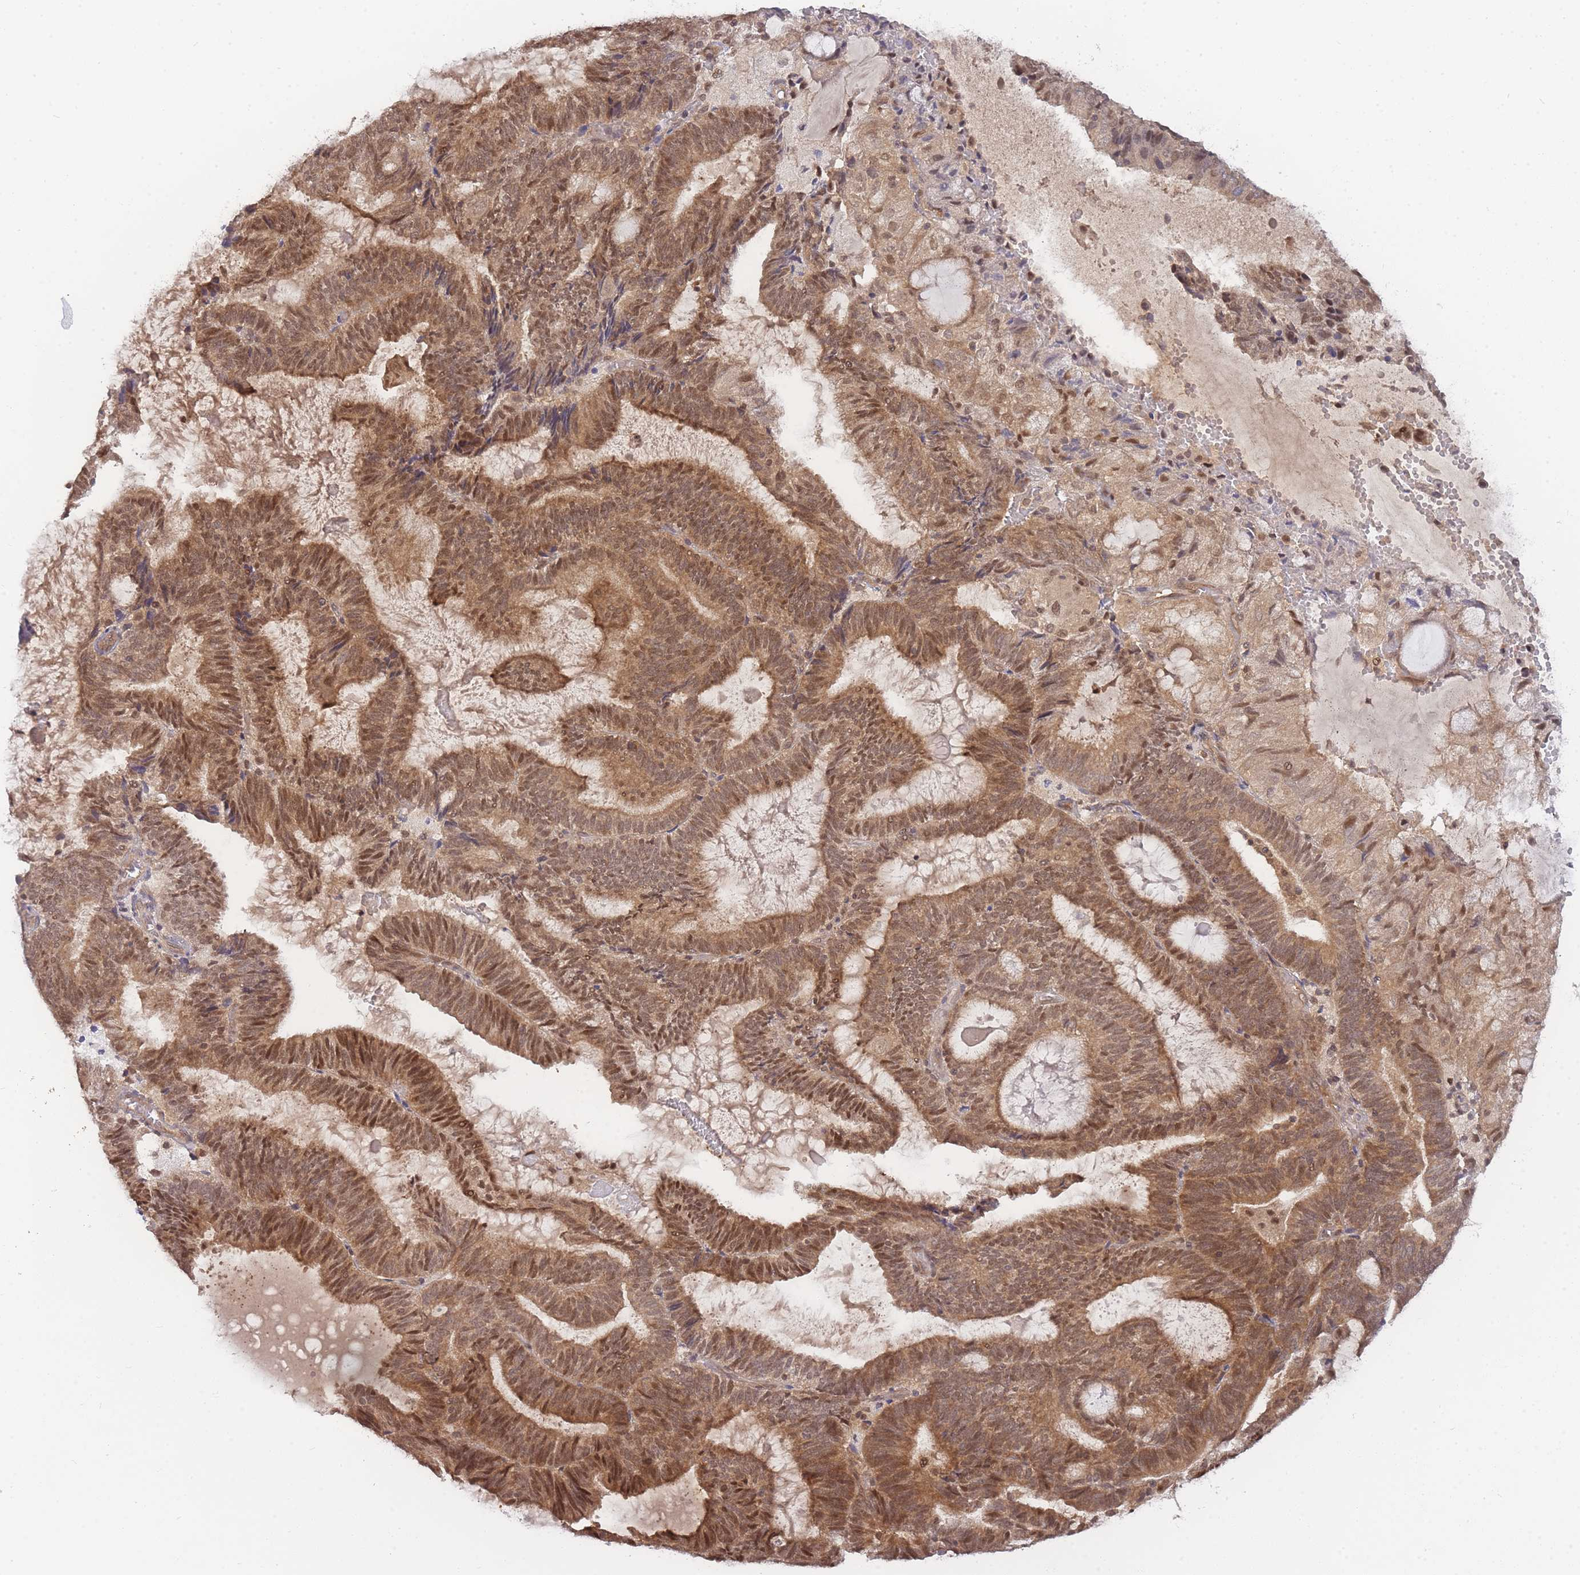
{"staining": {"intensity": "moderate", "quantity": ">75%", "location": "cytoplasmic/membranous,nuclear"}, "tissue": "endometrial cancer", "cell_type": "Tumor cells", "image_type": "cancer", "snomed": [{"axis": "morphology", "description": "Adenocarcinoma, NOS"}, {"axis": "topography", "description": "Endometrium"}], "caption": "Endometrial adenocarcinoma stained with a protein marker exhibits moderate staining in tumor cells.", "gene": "KIAA1191", "patient": {"sex": "female", "age": 81}}